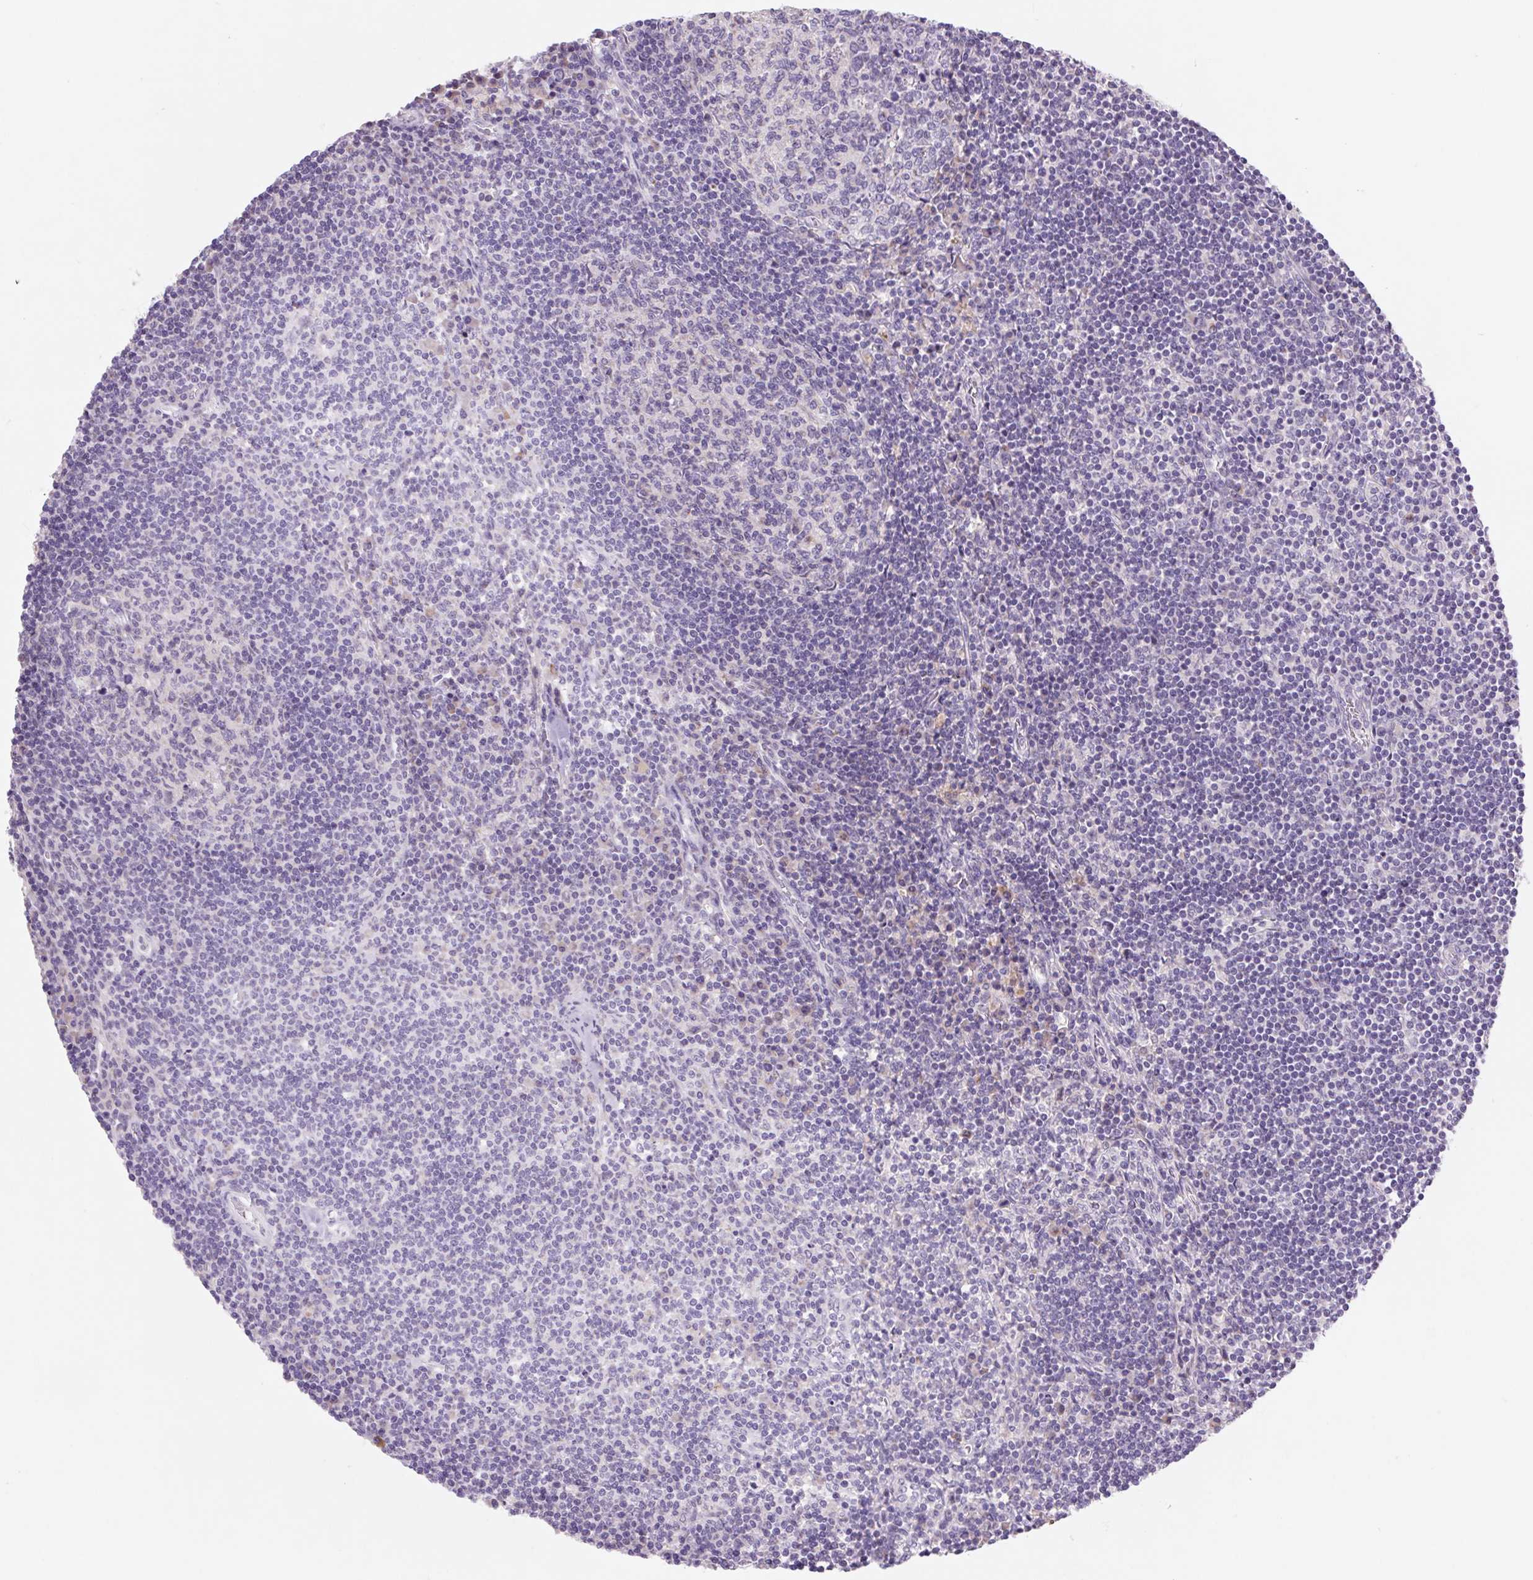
{"staining": {"intensity": "negative", "quantity": "none", "location": "none"}, "tissue": "lymph node", "cell_type": "Germinal center cells", "image_type": "normal", "snomed": [{"axis": "morphology", "description": "Normal tissue, NOS"}, {"axis": "topography", "description": "Lymph node"}], "caption": "Lymph node stained for a protein using immunohistochemistry exhibits no expression germinal center cells.", "gene": "DPPA5", "patient": {"sex": "male", "age": 67}}